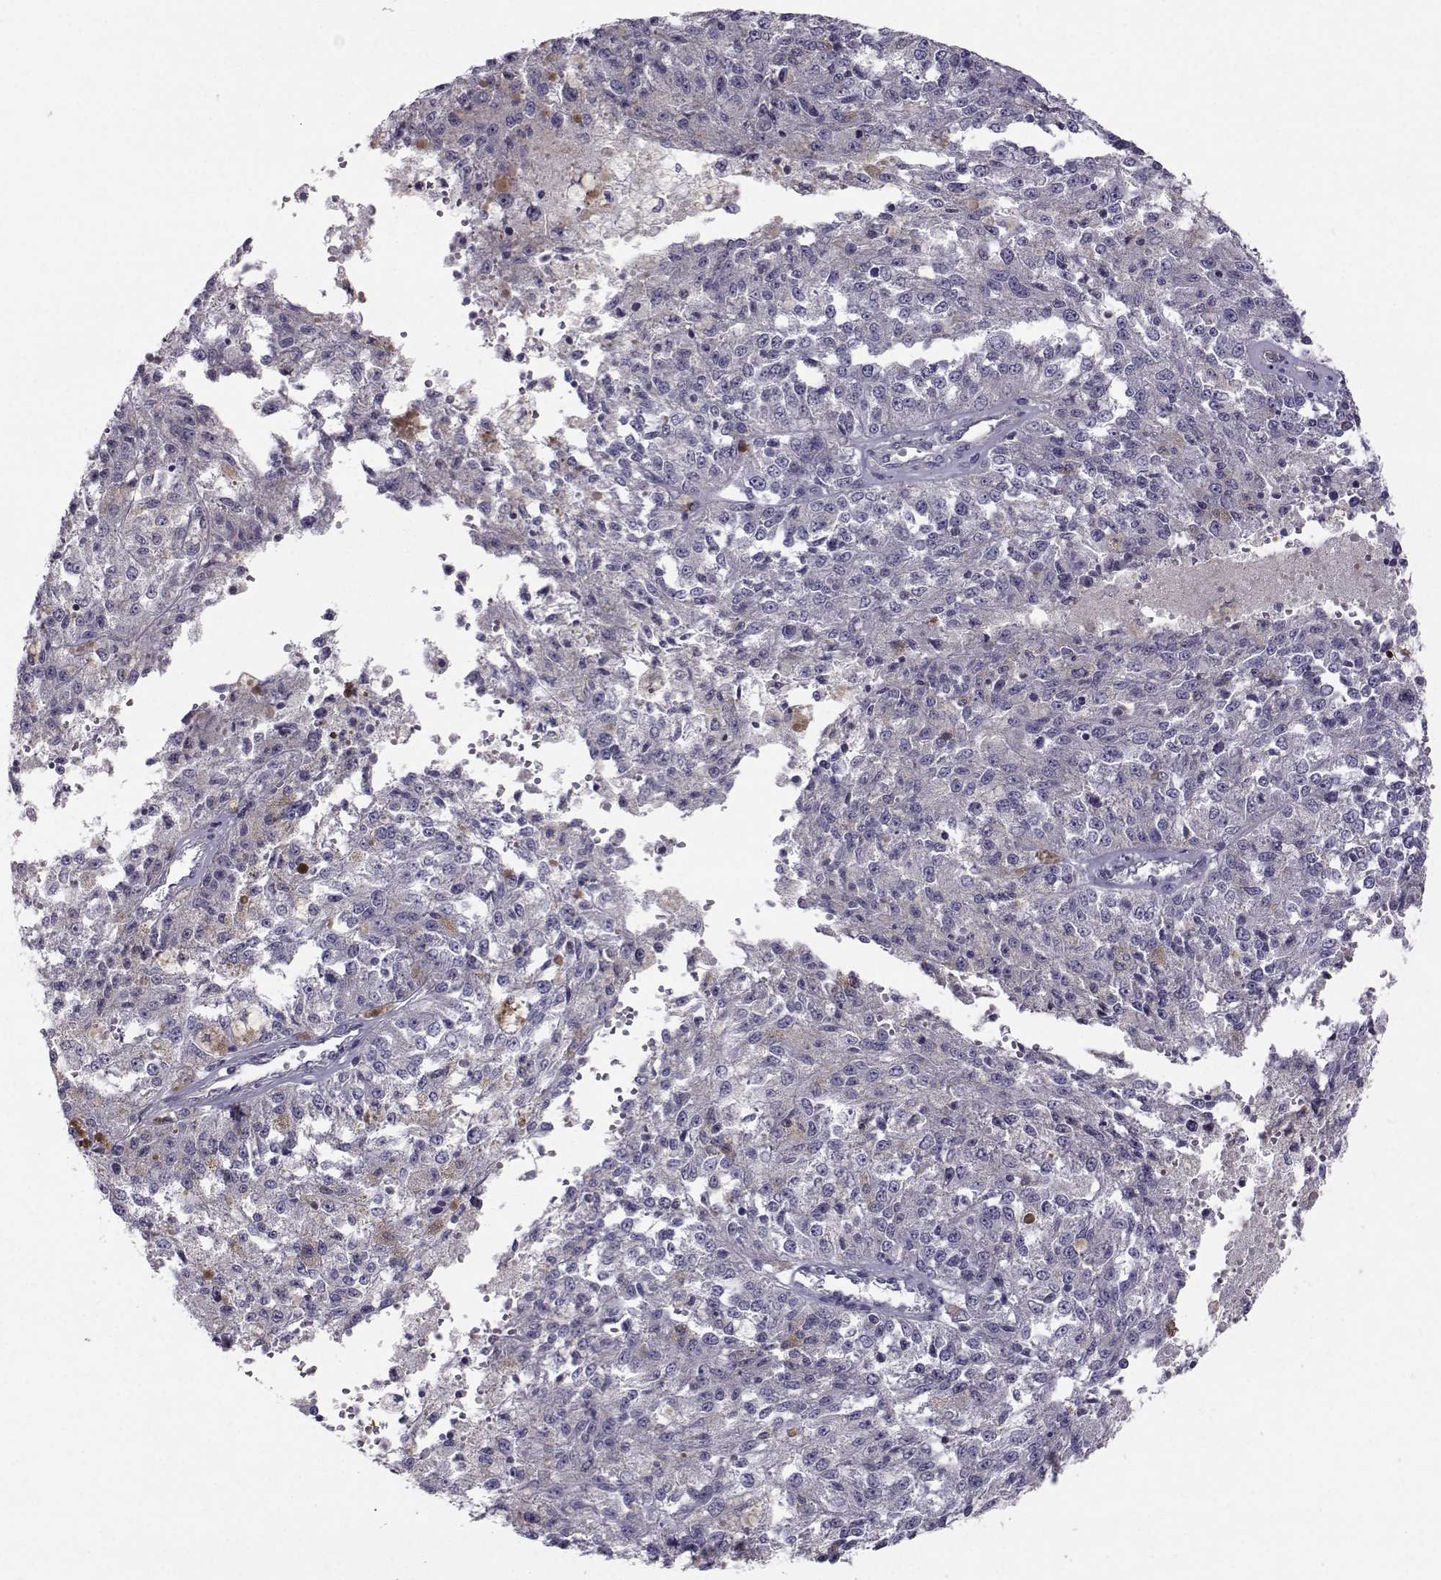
{"staining": {"intensity": "weak", "quantity": "<25%", "location": "cytoplasmic/membranous"}, "tissue": "melanoma", "cell_type": "Tumor cells", "image_type": "cancer", "snomed": [{"axis": "morphology", "description": "Malignant melanoma, Metastatic site"}, {"axis": "topography", "description": "Lymph node"}], "caption": "Melanoma stained for a protein using immunohistochemistry (IHC) reveals no positivity tumor cells.", "gene": "QPCT", "patient": {"sex": "female", "age": 64}}